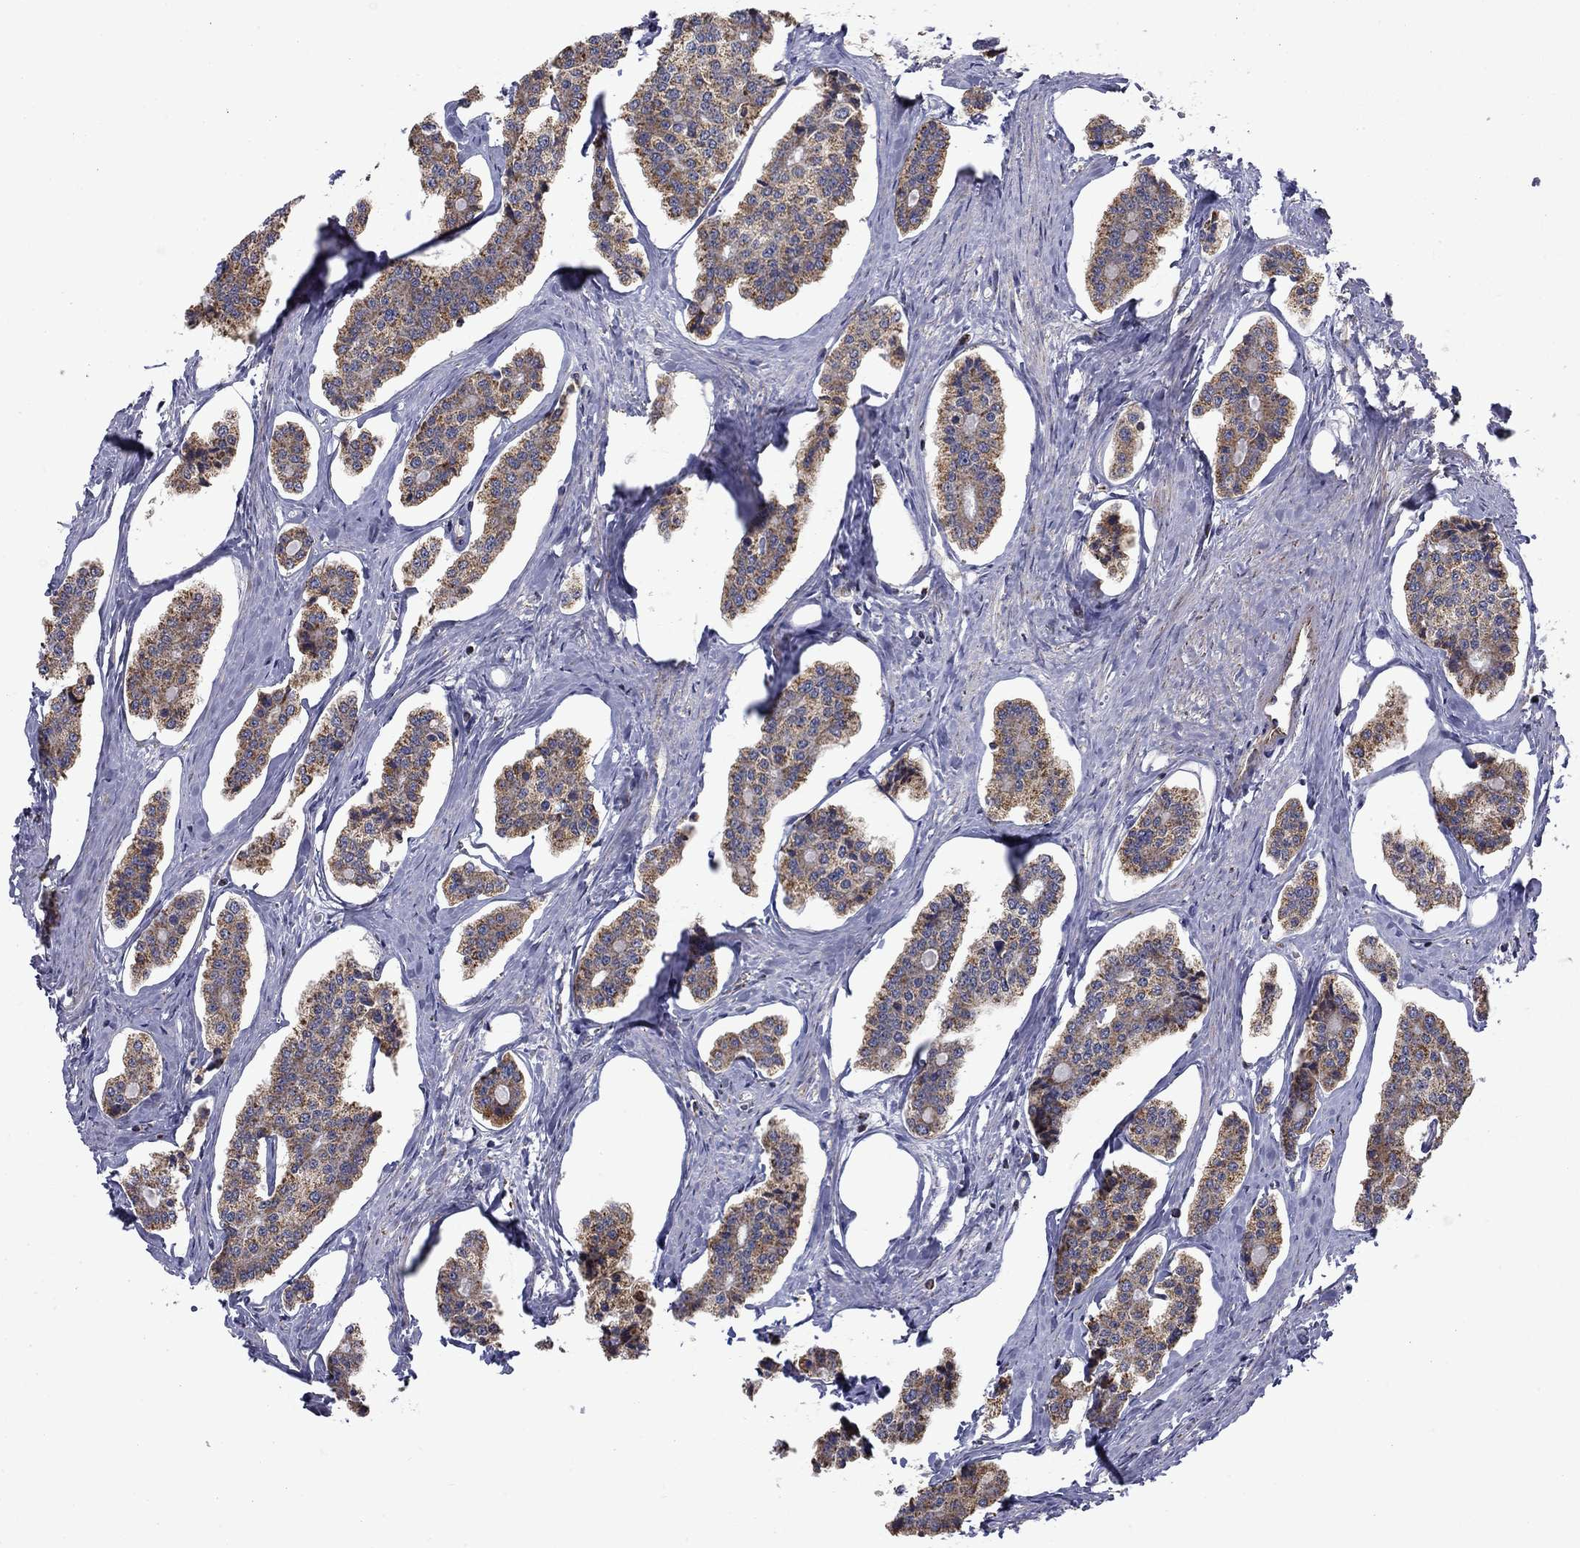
{"staining": {"intensity": "moderate", "quantity": ">75%", "location": "cytoplasmic/membranous"}, "tissue": "carcinoid", "cell_type": "Tumor cells", "image_type": "cancer", "snomed": [{"axis": "morphology", "description": "Carcinoid, malignant, NOS"}, {"axis": "topography", "description": "Small intestine"}], "caption": "Carcinoid was stained to show a protein in brown. There is medium levels of moderate cytoplasmic/membranous expression in about >75% of tumor cells.", "gene": "DOP1B", "patient": {"sex": "female", "age": 65}}